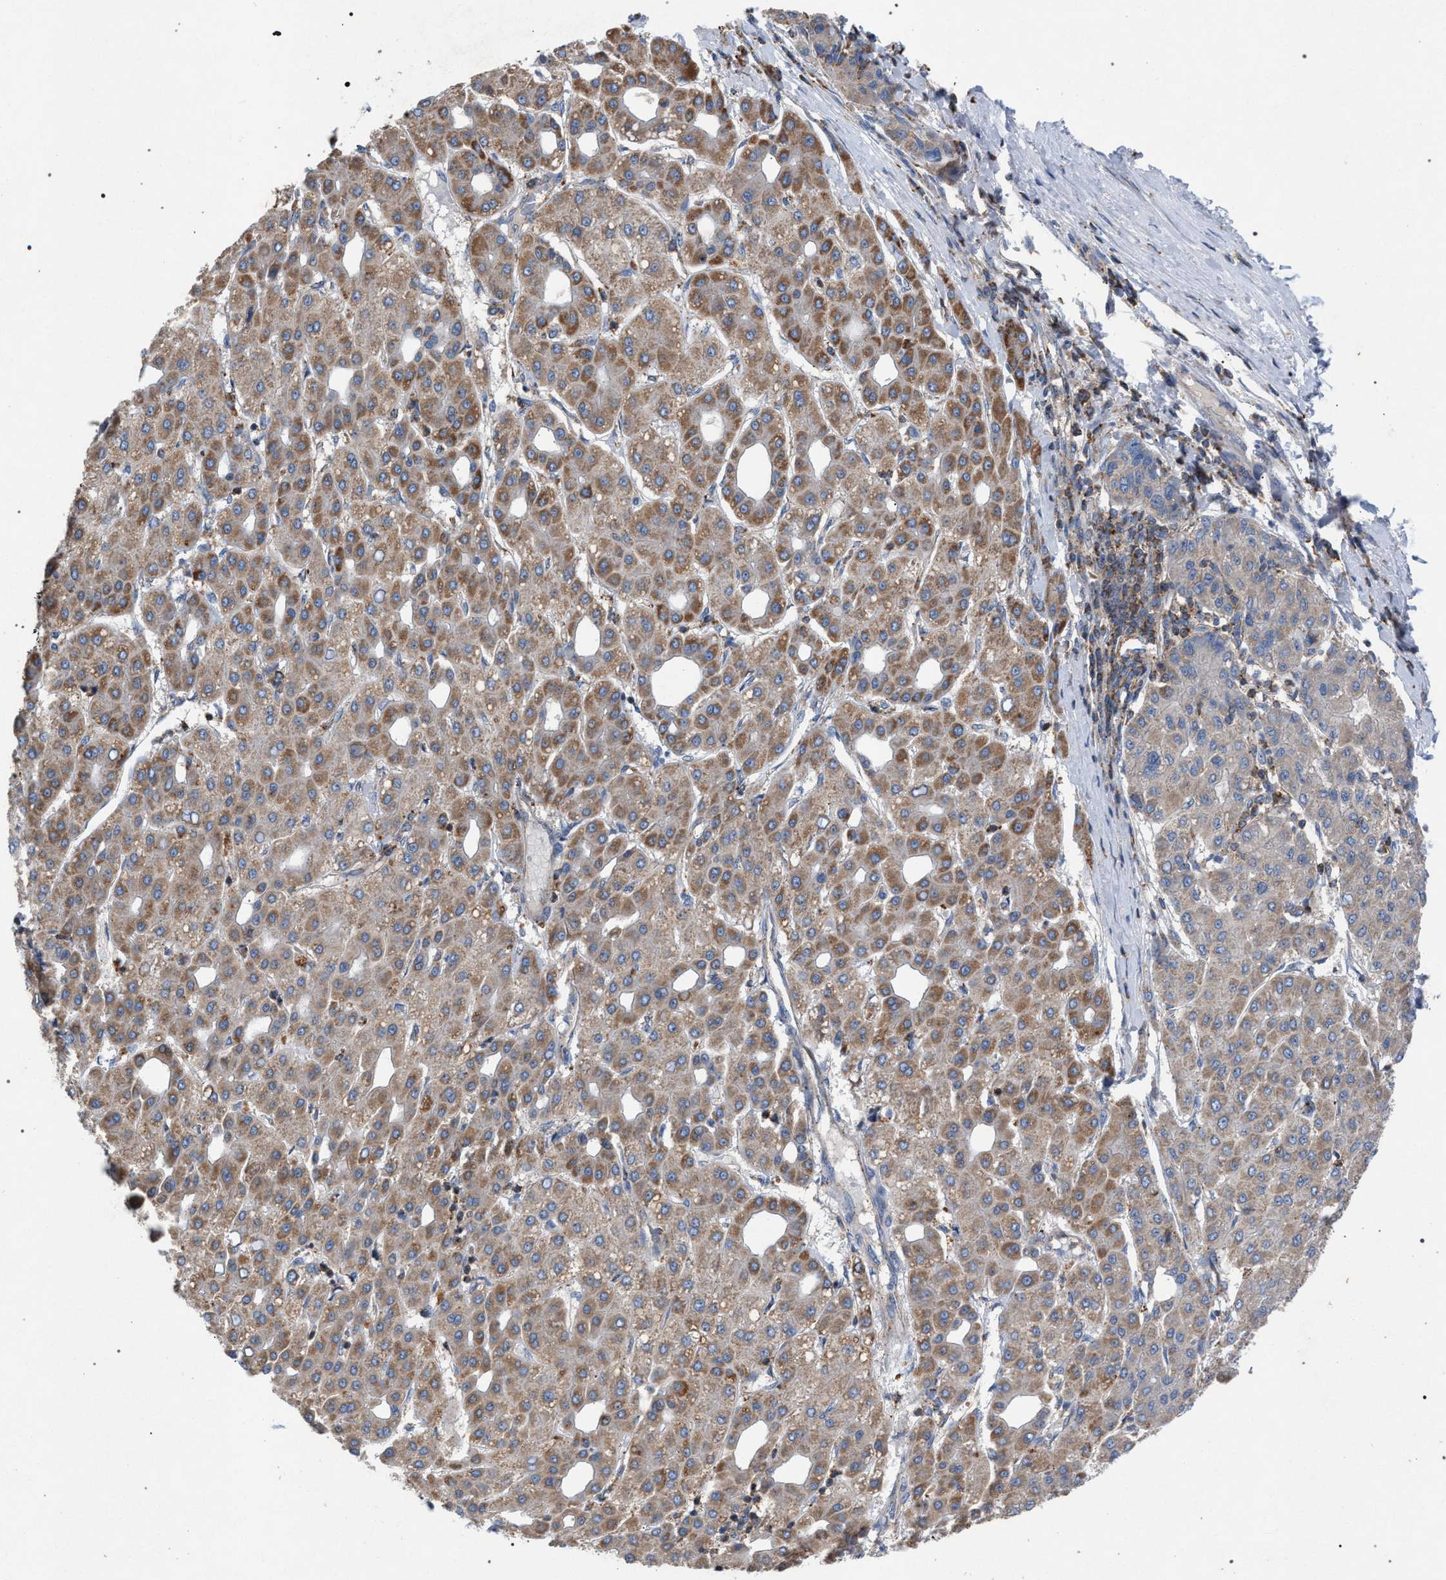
{"staining": {"intensity": "moderate", "quantity": ">75%", "location": "cytoplasmic/membranous"}, "tissue": "liver cancer", "cell_type": "Tumor cells", "image_type": "cancer", "snomed": [{"axis": "morphology", "description": "Carcinoma, Hepatocellular, NOS"}, {"axis": "topography", "description": "Liver"}], "caption": "Protein analysis of liver cancer (hepatocellular carcinoma) tissue exhibits moderate cytoplasmic/membranous positivity in approximately >75% of tumor cells.", "gene": "VPS13A", "patient": {"sex": "male", "age": 65}}